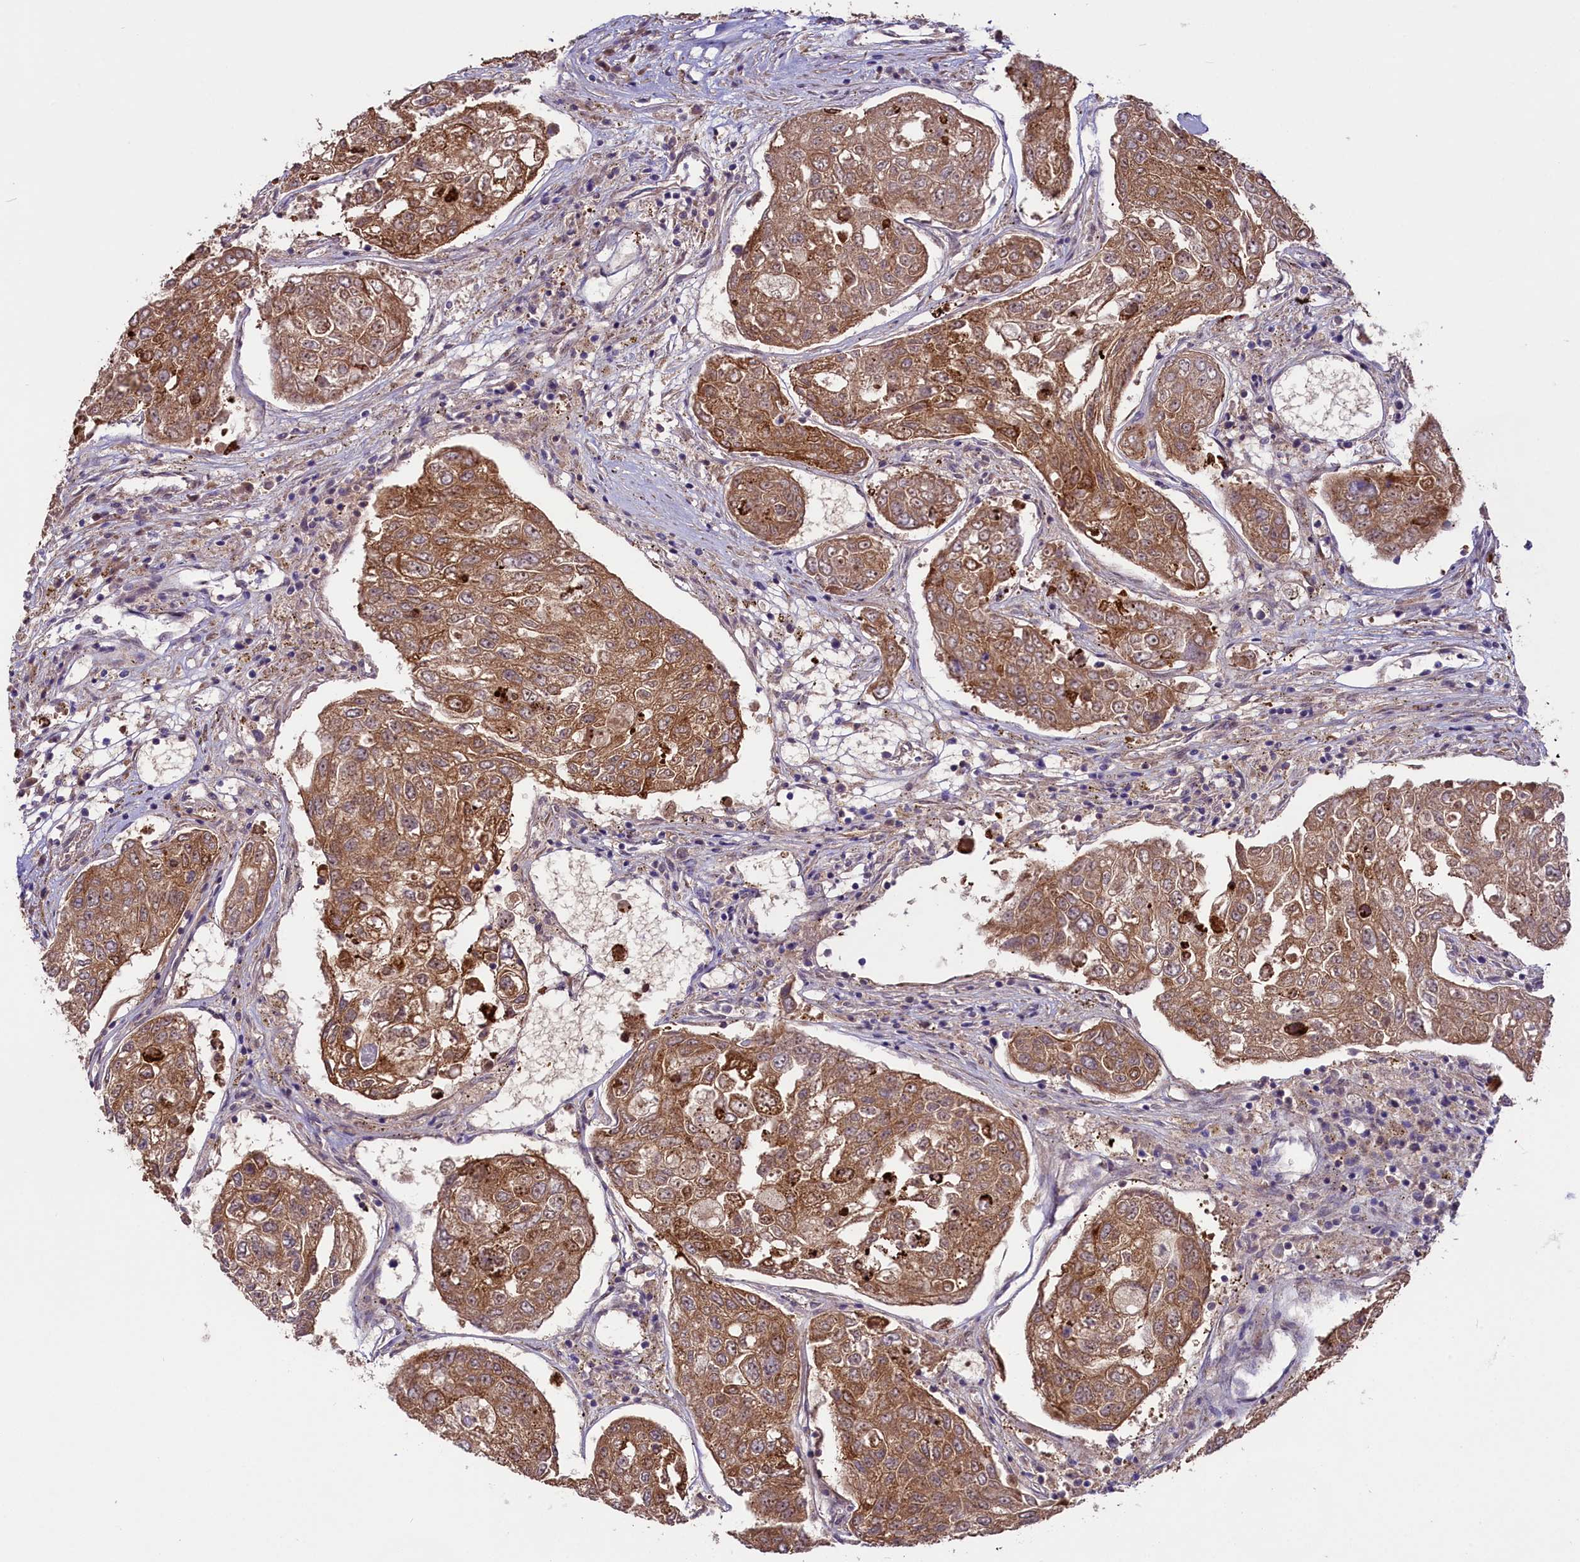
{"staining": {"intensity": "moderate", "quantity": ">75%", "location": "cytoplasmic/membranous"}, "tissue": "urothelial cancer", "cell_type": "Tumor cells", "image_type": "cancer", "snomed": [{"axis": "morphology", "description": "Urothelial carcinoma, High grade"}, {"axis": "topography", "description": "Lymph node"}, {"axis": "topography", "description": "Urinary bladder"}], "caption": "Immunohistochemistry (IHC) micrograph of neoplastic tissue: human urothelial cancer stained using IHC reveals medium levels of moderate protein expression localized specifically in the cytoplasmic/membranous of tumor cells, appearing as a cytoplasmic/membranous brown color.", "gene": "COG8", "patient": {"sex": "male", "age": 51}}